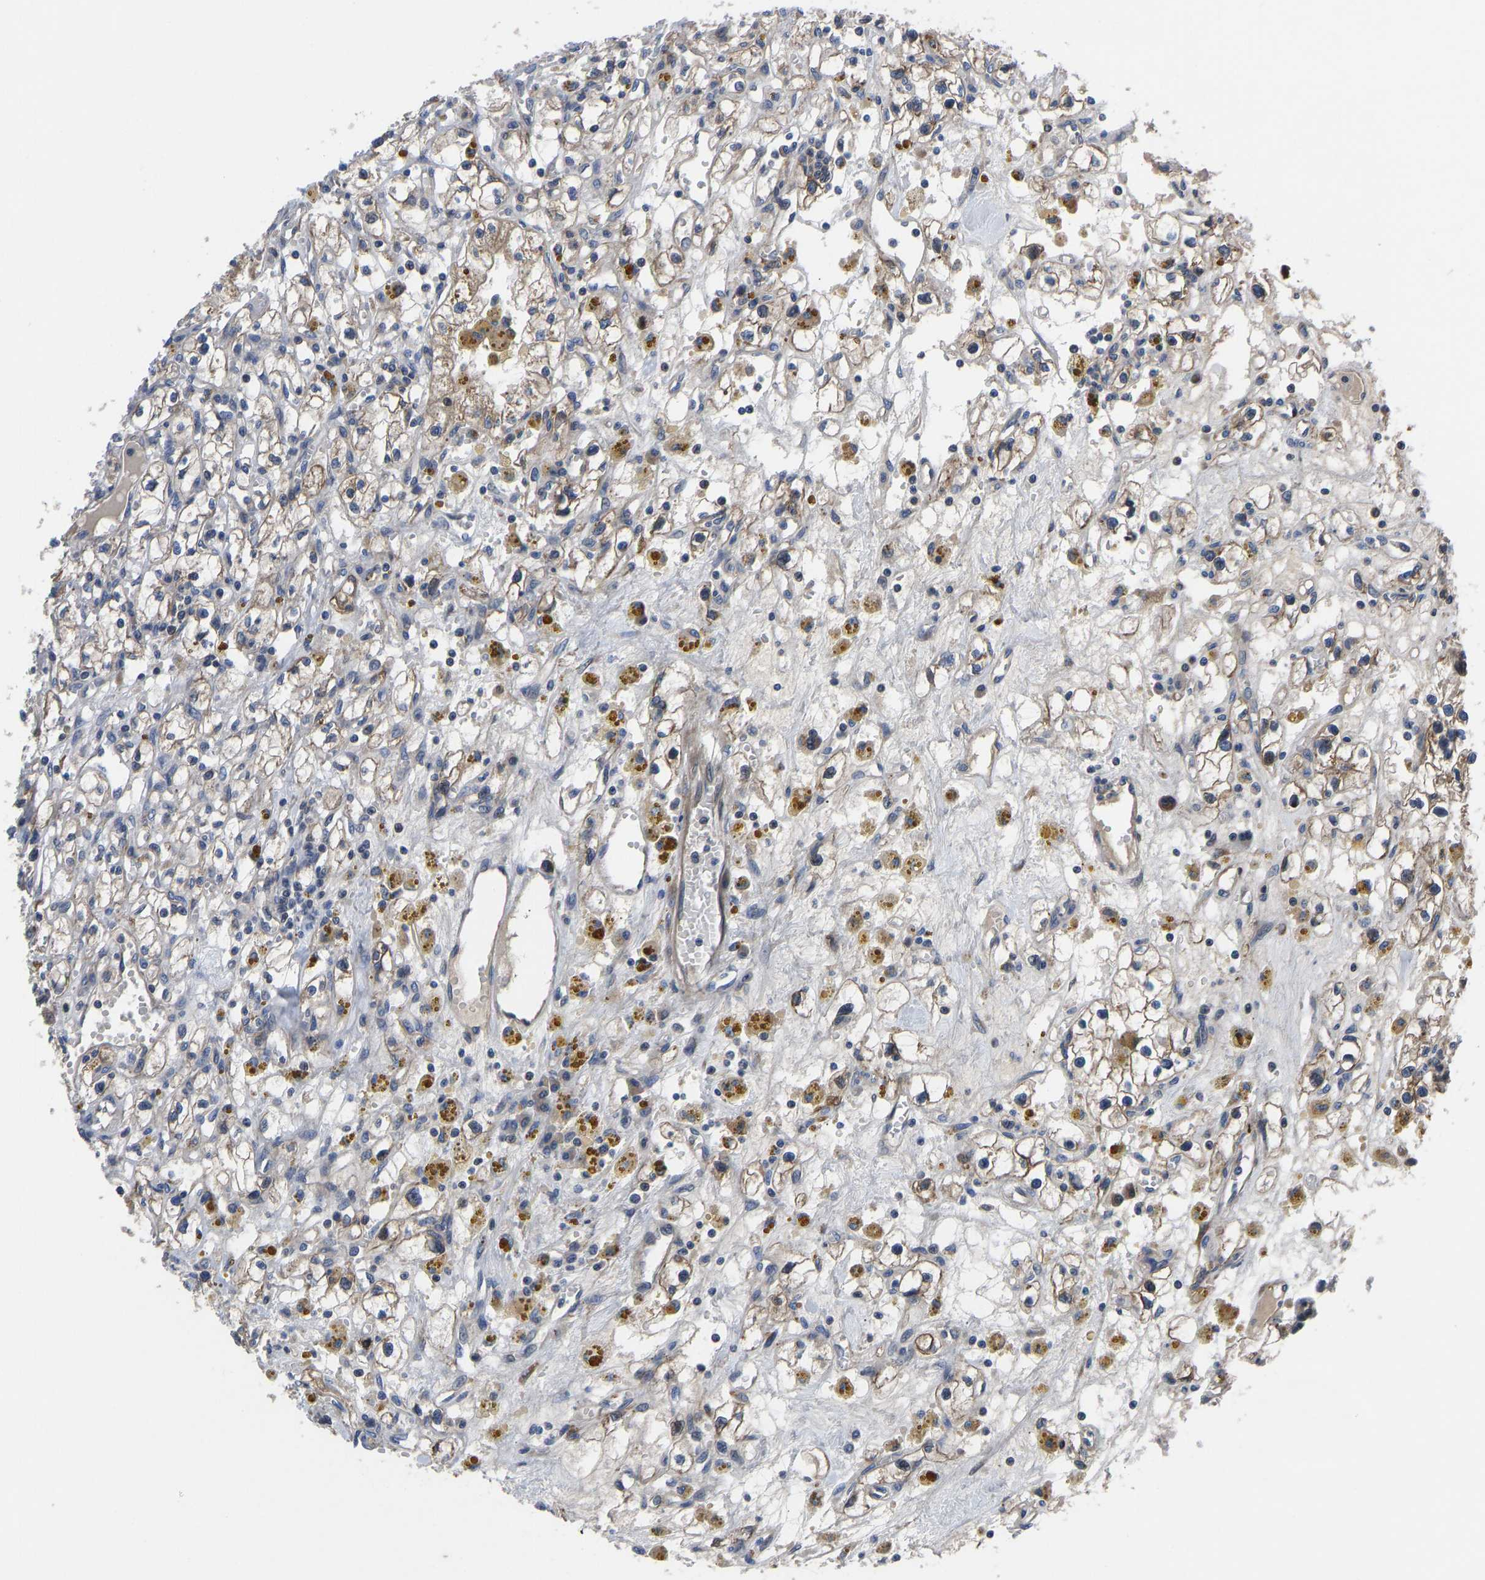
{"staining": {"intensity": "moderate", "quantity": "<25%", "location": "cytoplasmic/membranous"}, "tissue": "renal cancer", "cell_type": "Tumor cells", "image_type": "cancer", "snomed": [{"axis": "morphology", "description": "Adenocarcinoma, NOS"}, {"axis": "topography", "description": "Kidney"}], "caption": "Renal cancer (adenocarcinoma) stained for a protein (brown) exhibits moderate cytoplasmic/membranous positive positivity in approximately <25% of tumor cells.", "gene": "FRRS1", "patient": {"sex": "male", "age": 56}}